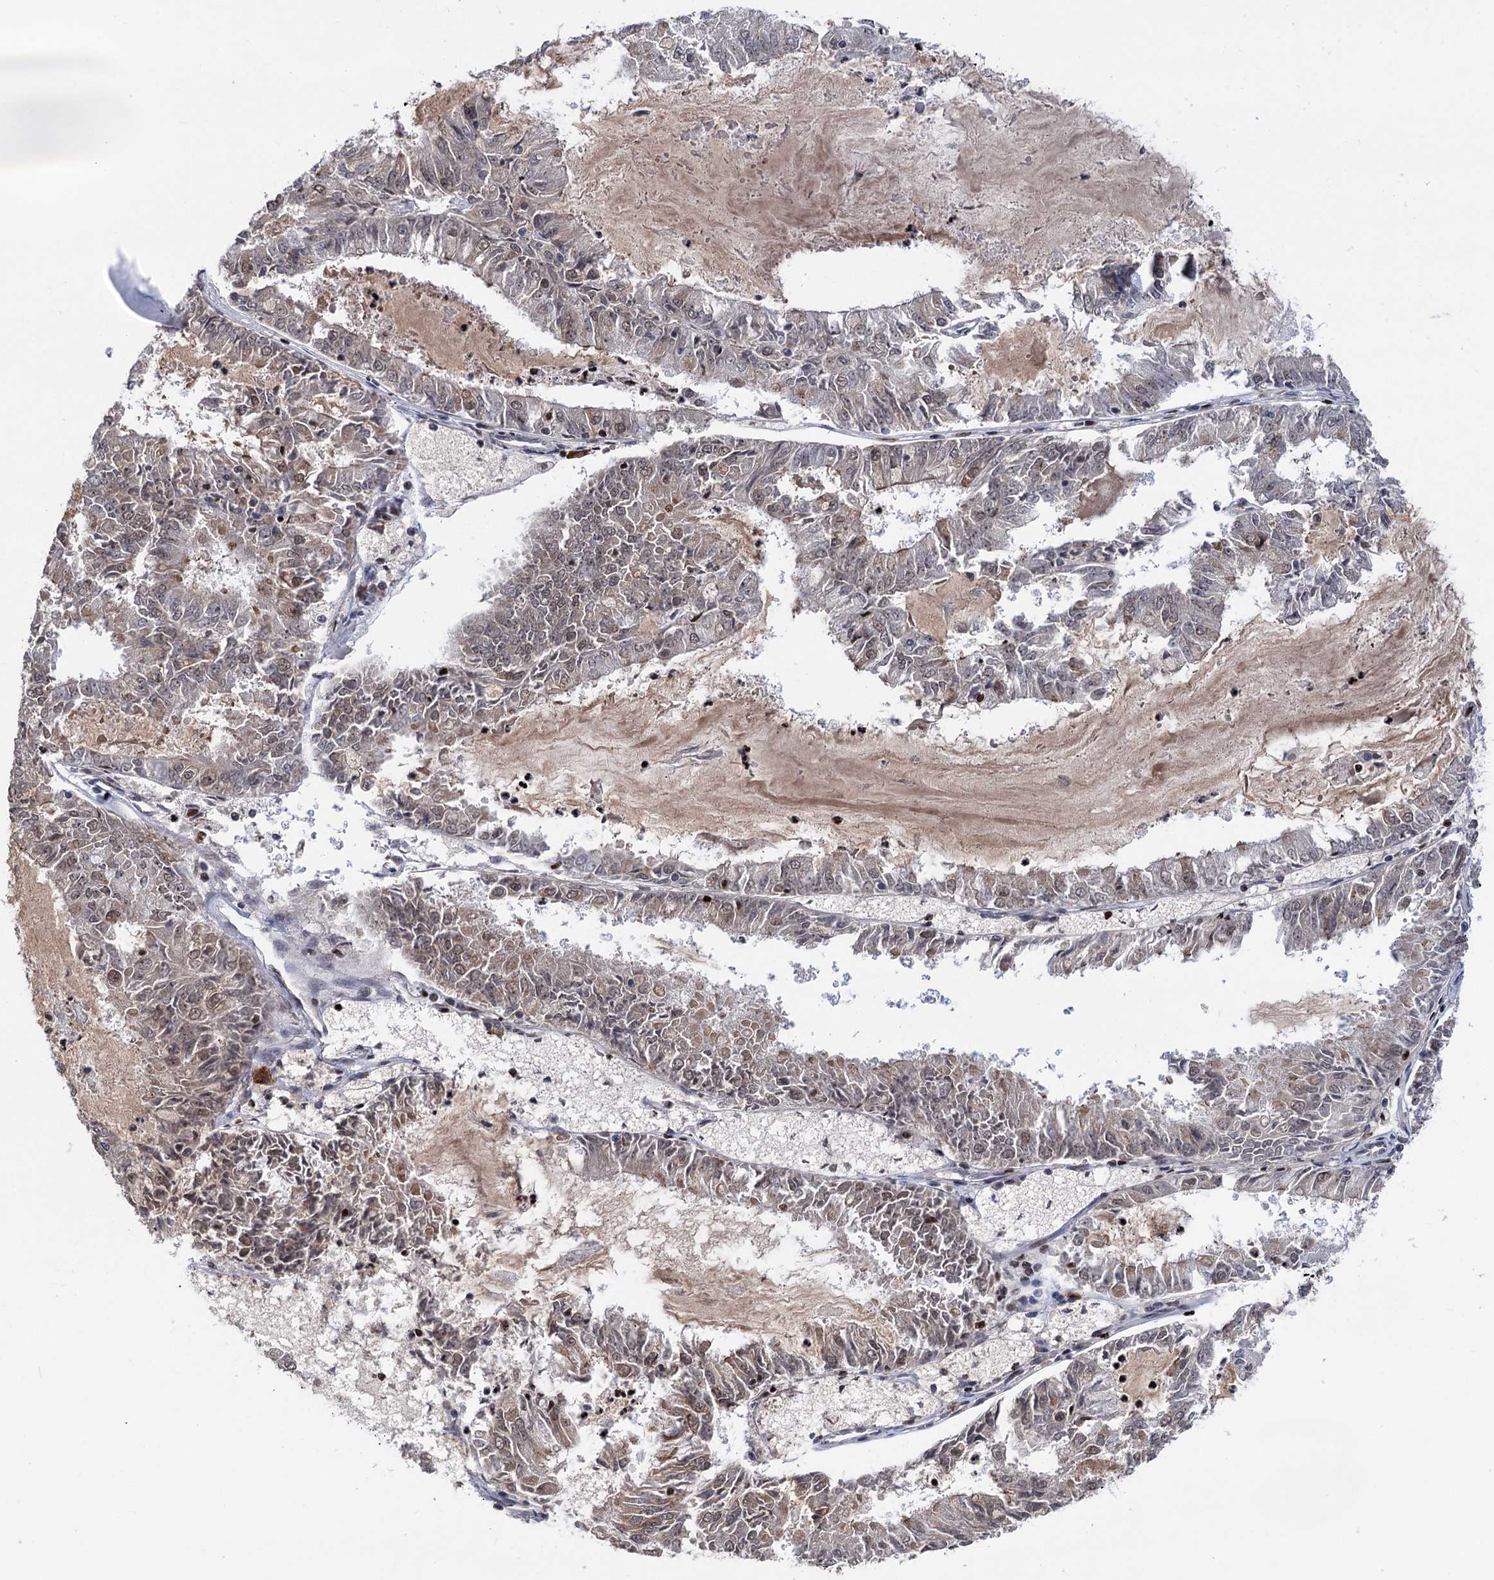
{"staining": {"intensity": "weak", "quantity": "<25%", "location": "nuclear"}, "tissue": "endometrial cancer", "cell_type": "Tumor cells", "image_type": "cancer", "snomed": [{"axis": "morphology", "description": "Adenocarcinoma, NOS"}, {"axis": "topography", "description": "Endometrium"}], "caption": "The photomicrograph displays no staining of tumor cells in adenocarcinoma (endometrial).", "gene": "ZCCHC10", "patient": {"sex": "female", "age": 57}}